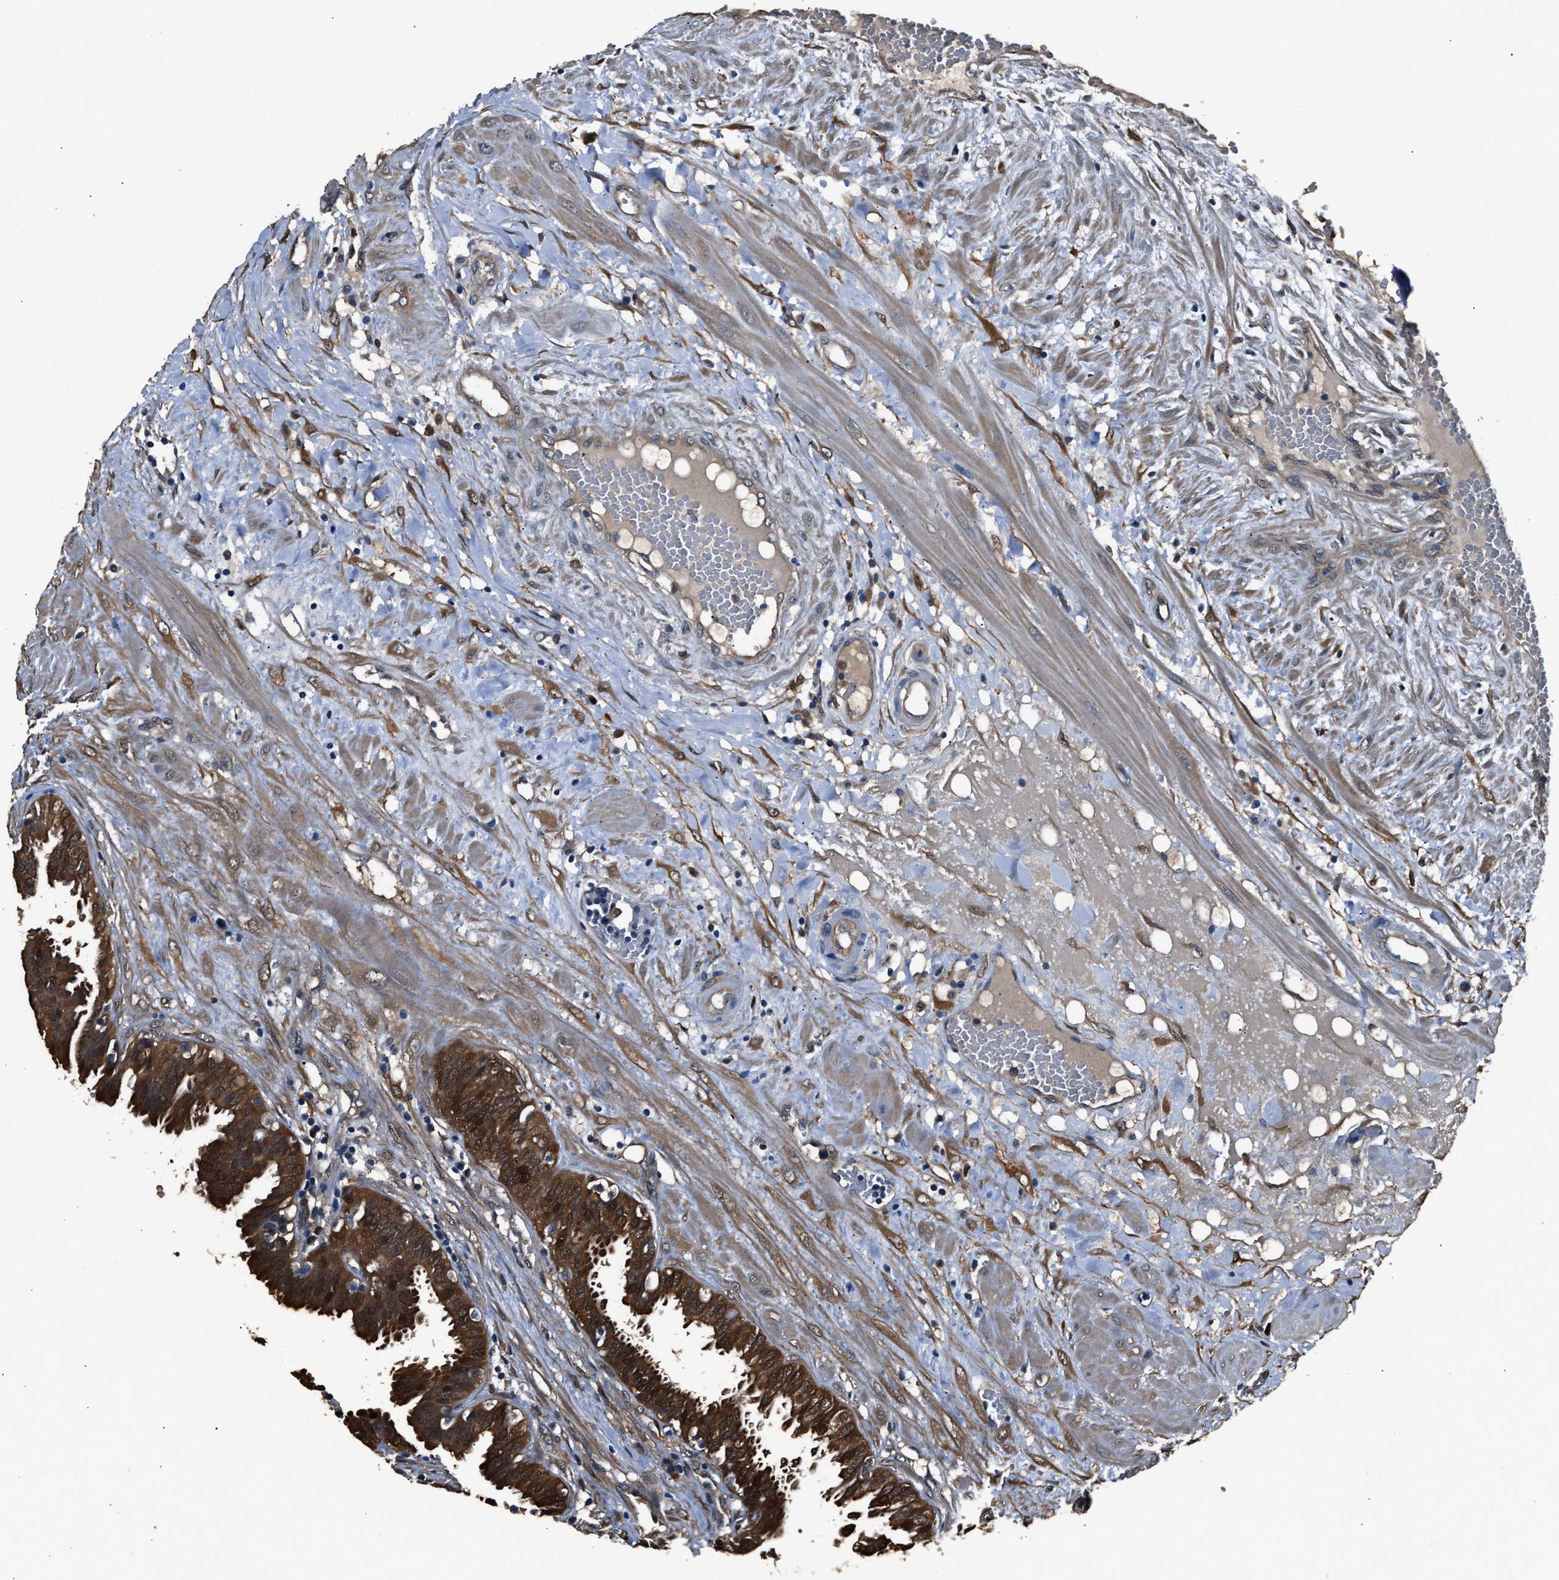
{"staining": {"intensity": "strong", "quantity": ">75%", "location": "cytoplasmic/membranous,nuclear"}, "tissue": "seminal vesicle", "cell_type": "Glandular cells", "image_type": "normal", "snomed": [{"axis": "morphology", "description": "Normal tissue, NOS"}, {"axis": "morphology", "description": "Adenocarcinoma, High grade"}, {"axis": "topography", "description": "Prostate"}, {"axis": "topography", "description": "Seminal veicle"}], "caption": "The immunohistochemical stain labels strong cytoplasmic/membranous,nuclear expression in glandular cells of unremarkable seminal vesicle. Immunohistochemistry stains the protein in brown and the nuclei are stained blue.", "gene": "GSTP1", "patient": {"sex": "male", "age": 55}}